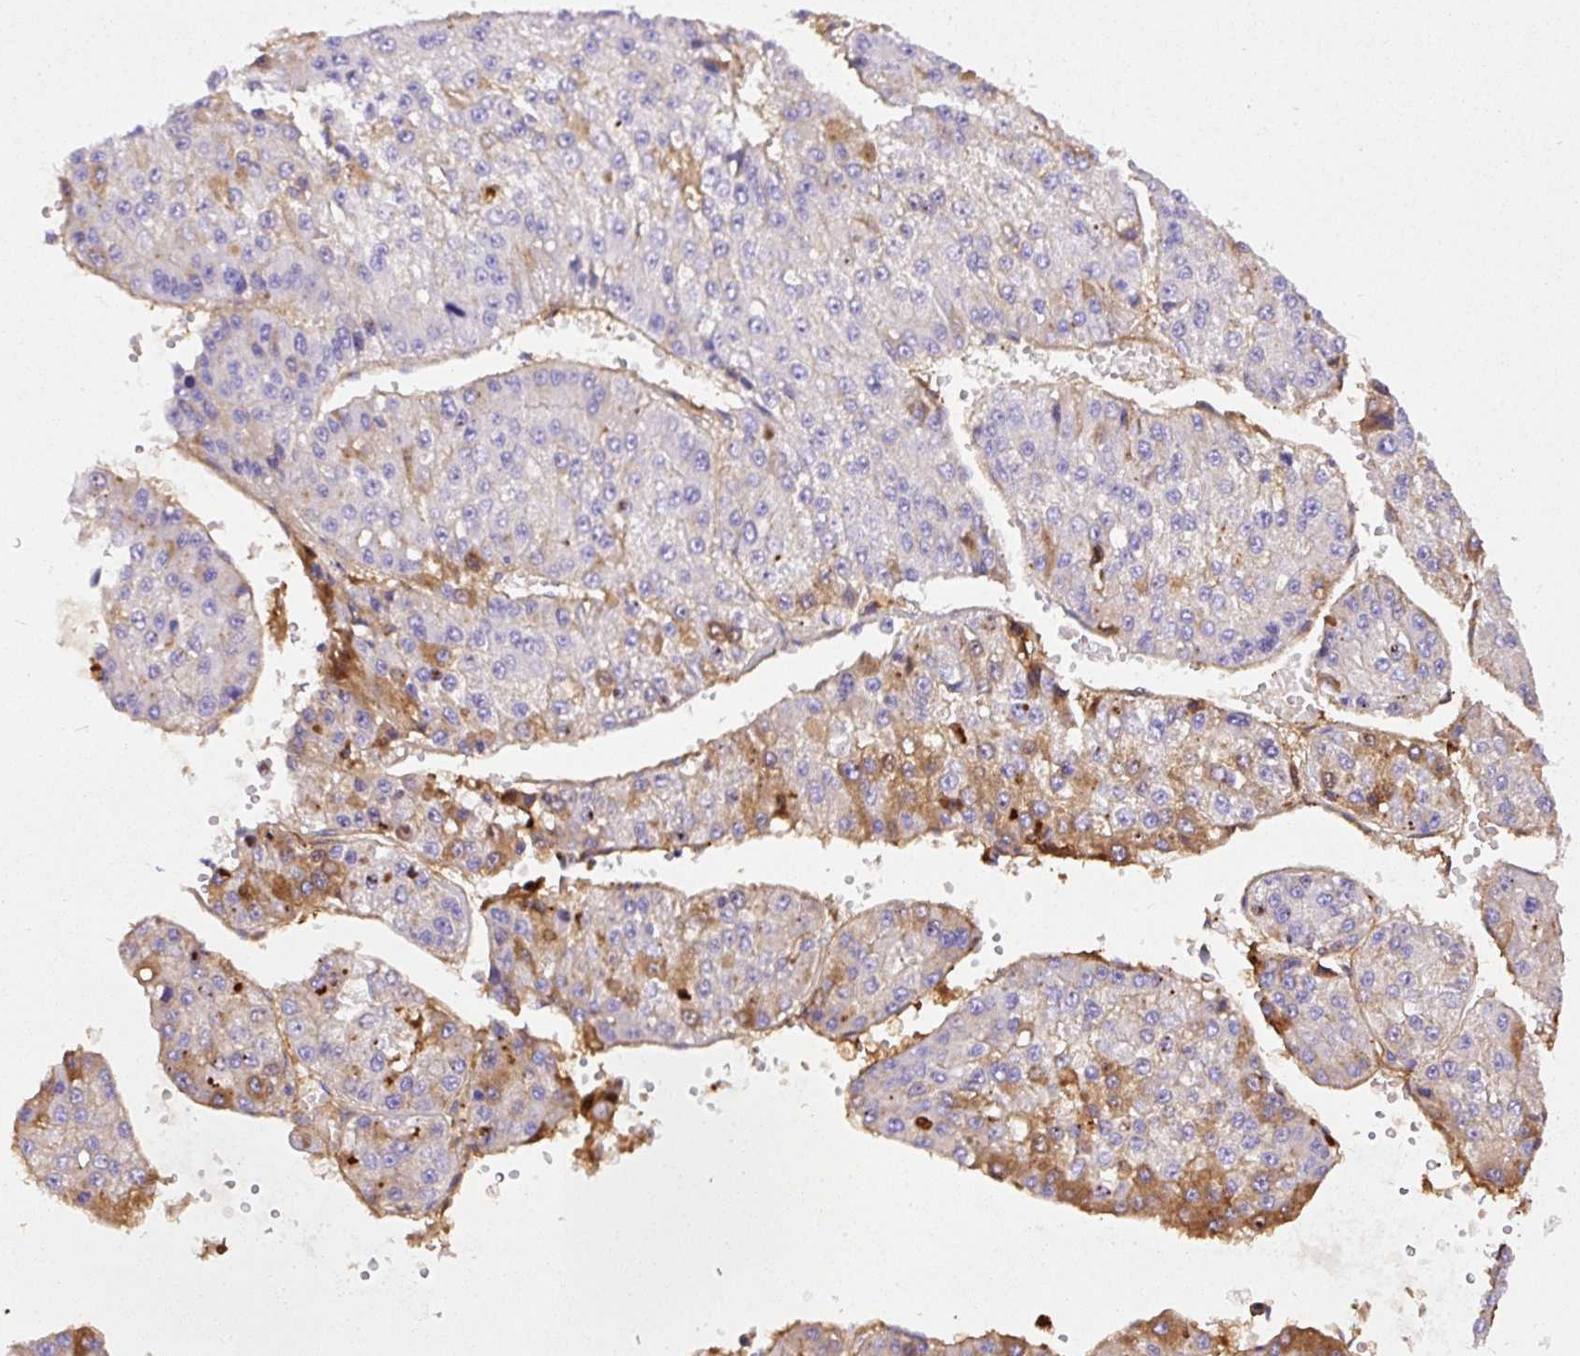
{"staining": {"intensity": "moderate", "quantity": "<25%", "location": "cytoplasmic/membranous"}, "tissue": "liver cancer", "cell_type": "Tumor cells", "image_type": "cancer", "snomed": [{"axis": "morphology", "description": "Carcinoma, Hepatocellular, NOS"}, {"axis": "topography", "description": "Liver"}], "caption": "Immunohistochemistry of human liver cancer exhibits low levels of moderate cytoplasmic/membranous positivity in approximately <25% of tumor cells.", "gene": "APCS", "patient": {"sex": "female", "age": 73}}